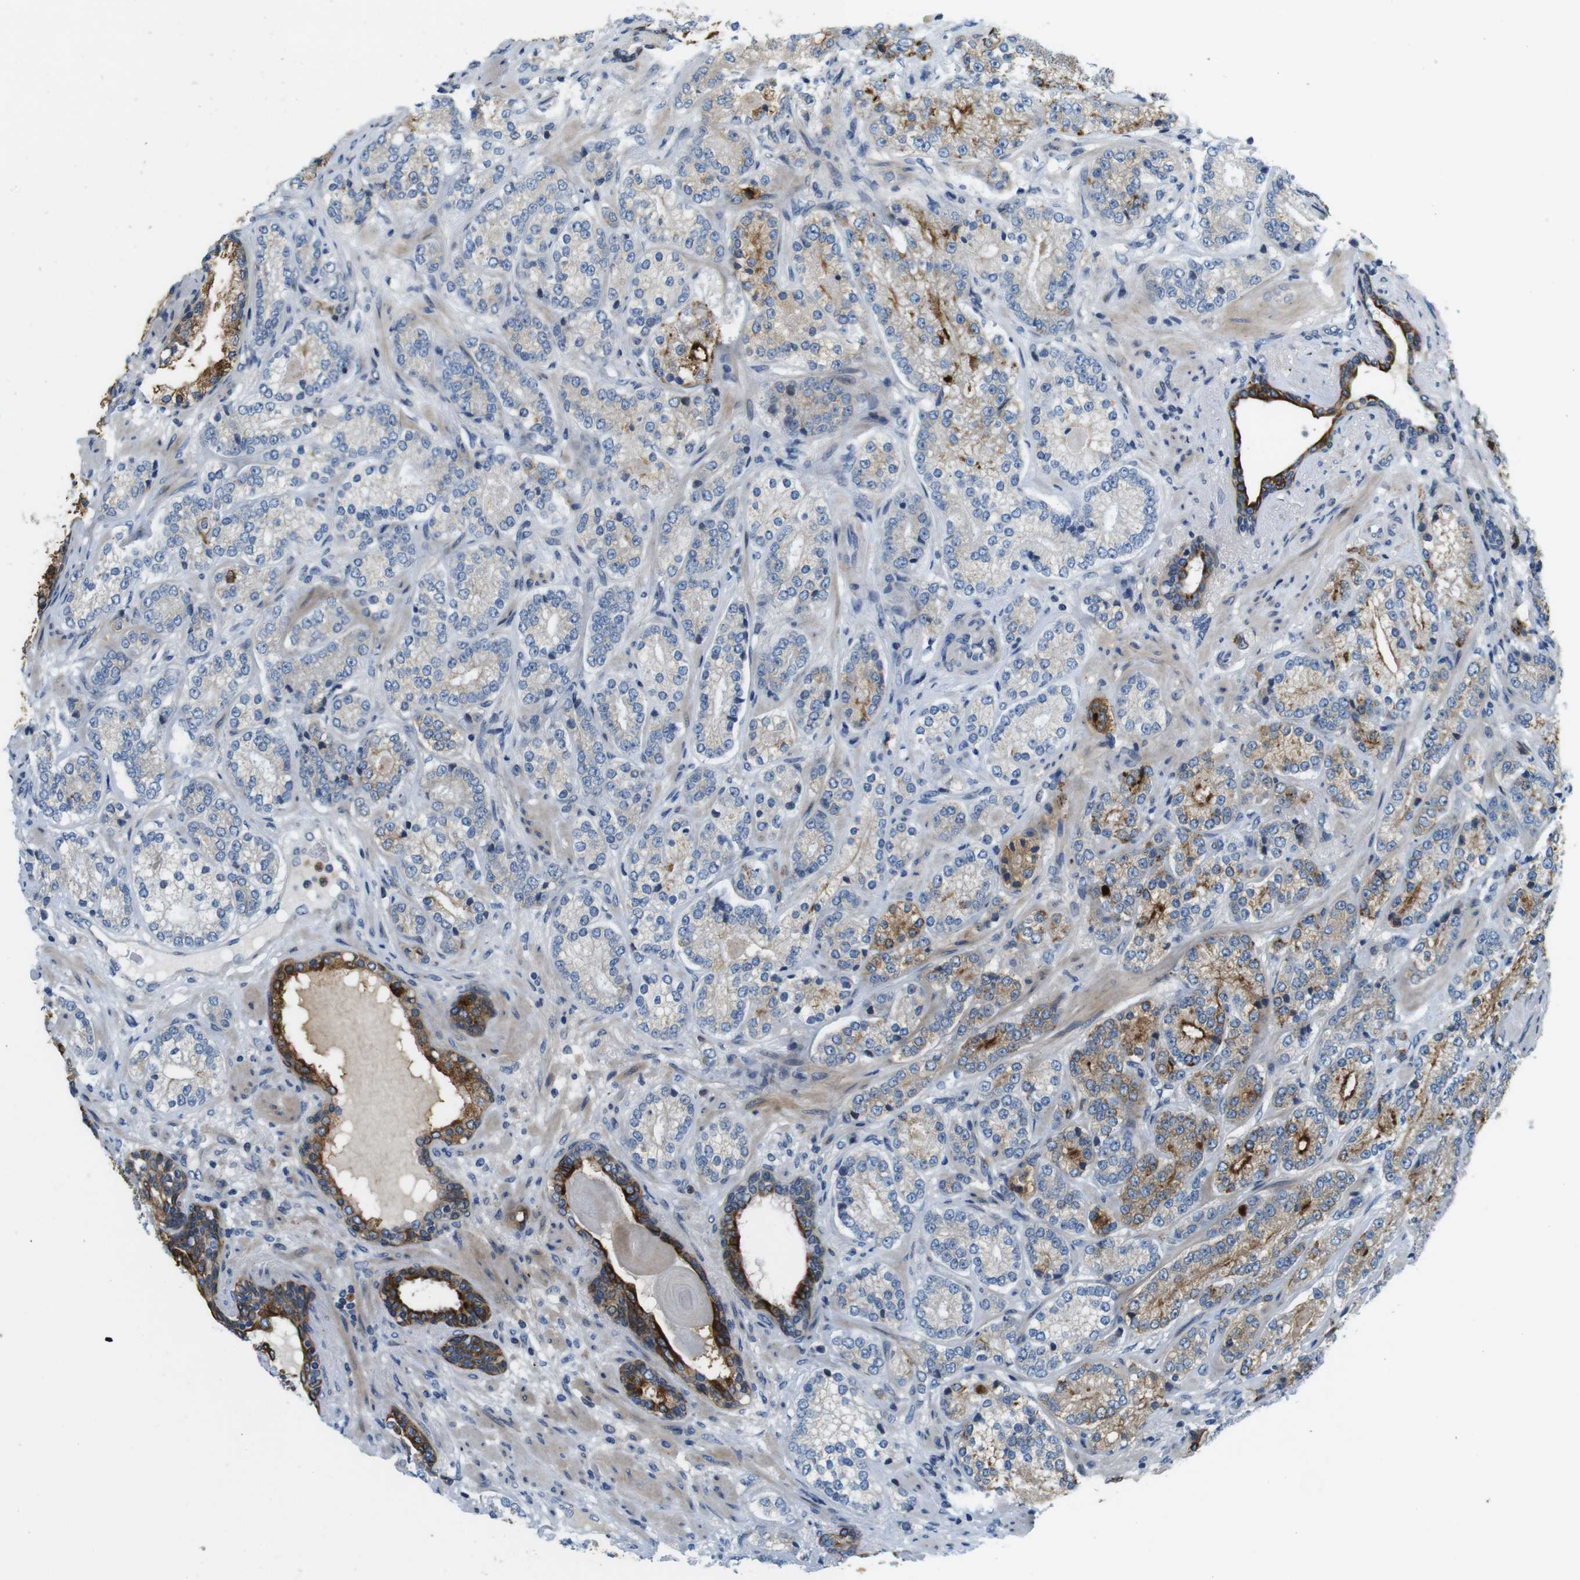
{"staining": {"intensity": "moderate", "quantity": "25%-75%", "location": "cytoplasmic/membranous"}, "tissue": "prostate cancer", "cell_type": "Tumor cells", "image_type": "cancer", "snomed": [{"axis": "morphology", "description": "Adenocarcinoma, High grade"}, {"axis": "topography", "description": "Prostate"}], "caption": "The image reveals a brown stain indicating the presence of a protein in the cytoplasmic/membranous of tumor cells in prostate cancer. Using DAB (3,3'-diaminobenzidine) (brown) and hematoxylin (blue) stains, captured at high magnification using brightfield microscopy.", "gene": "ZDHHC3", "patient": {"sex": "male", "age": 61}}